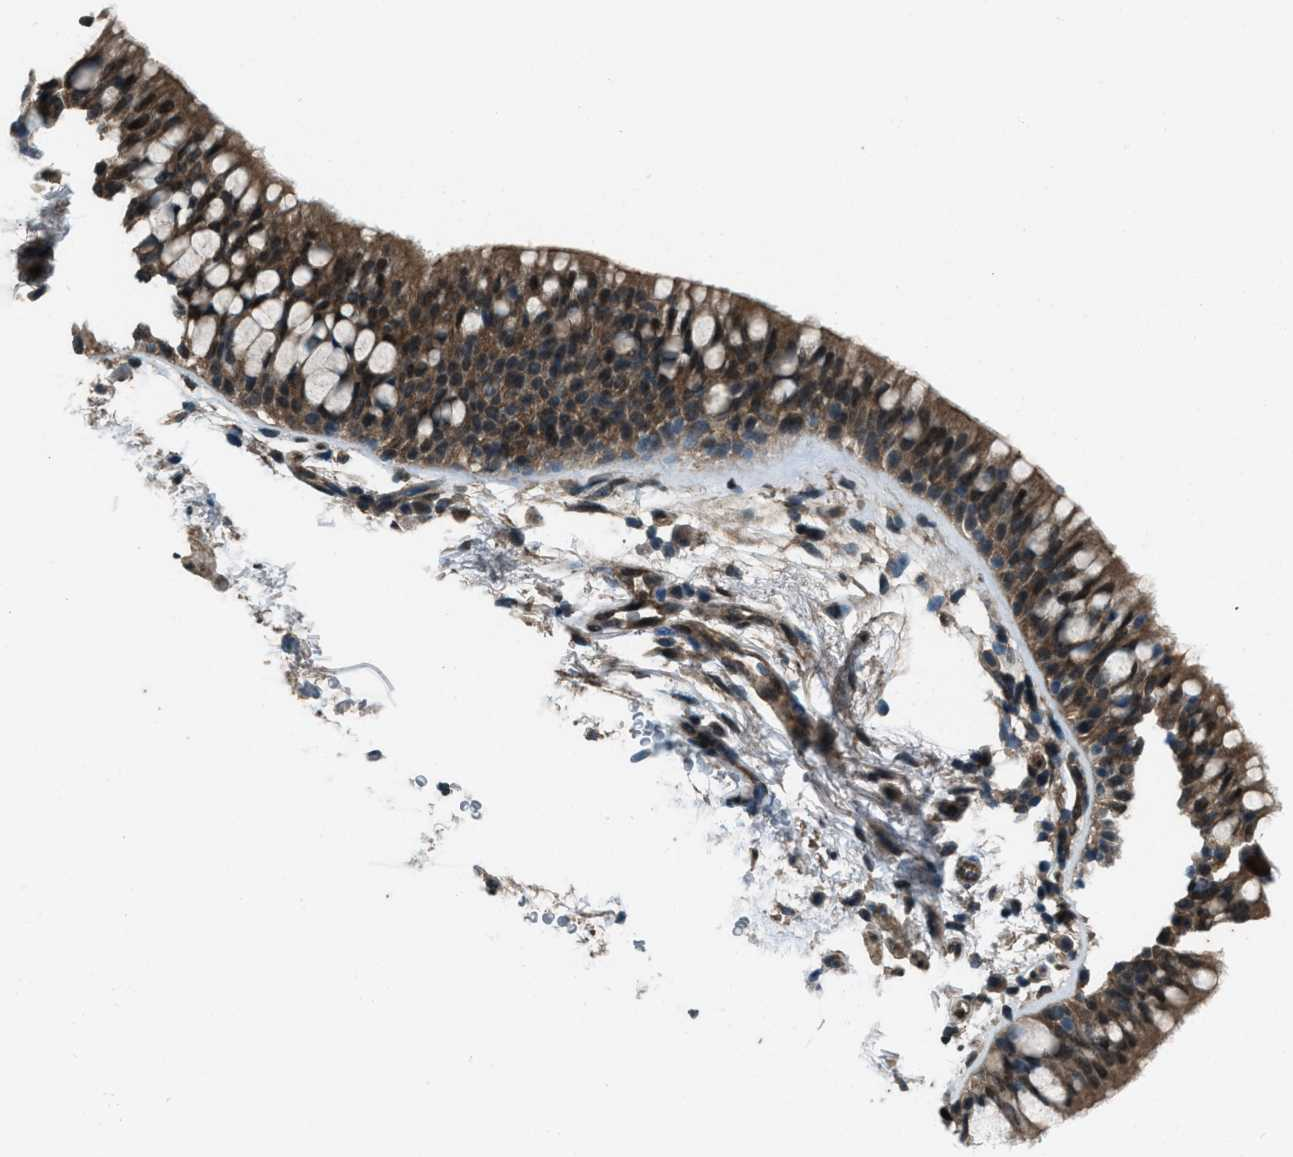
{"staining": {"intensity": "moderate", "quantity": ">75%", "location": "cytoplasmic/membranous"}, "tissue": "bronchus", "cell_type": "Respiratory epithelial cells", "image_type": "normal", "snomed": [{"axis": "morphology", "description": "Normal tissue, NOS"}, {"axis": "topography", "description": "Cartilage tissue"}, {"axis": "topography", "description": "Bronchus"}], "caption": "A brown stain labels moderate cytoplasmic/membranous staining of a protein in respiratory epithelial cells of unremarkable bronchus.", "gene": "SVIL", "patient": {"sex": "female", "age": 53}}